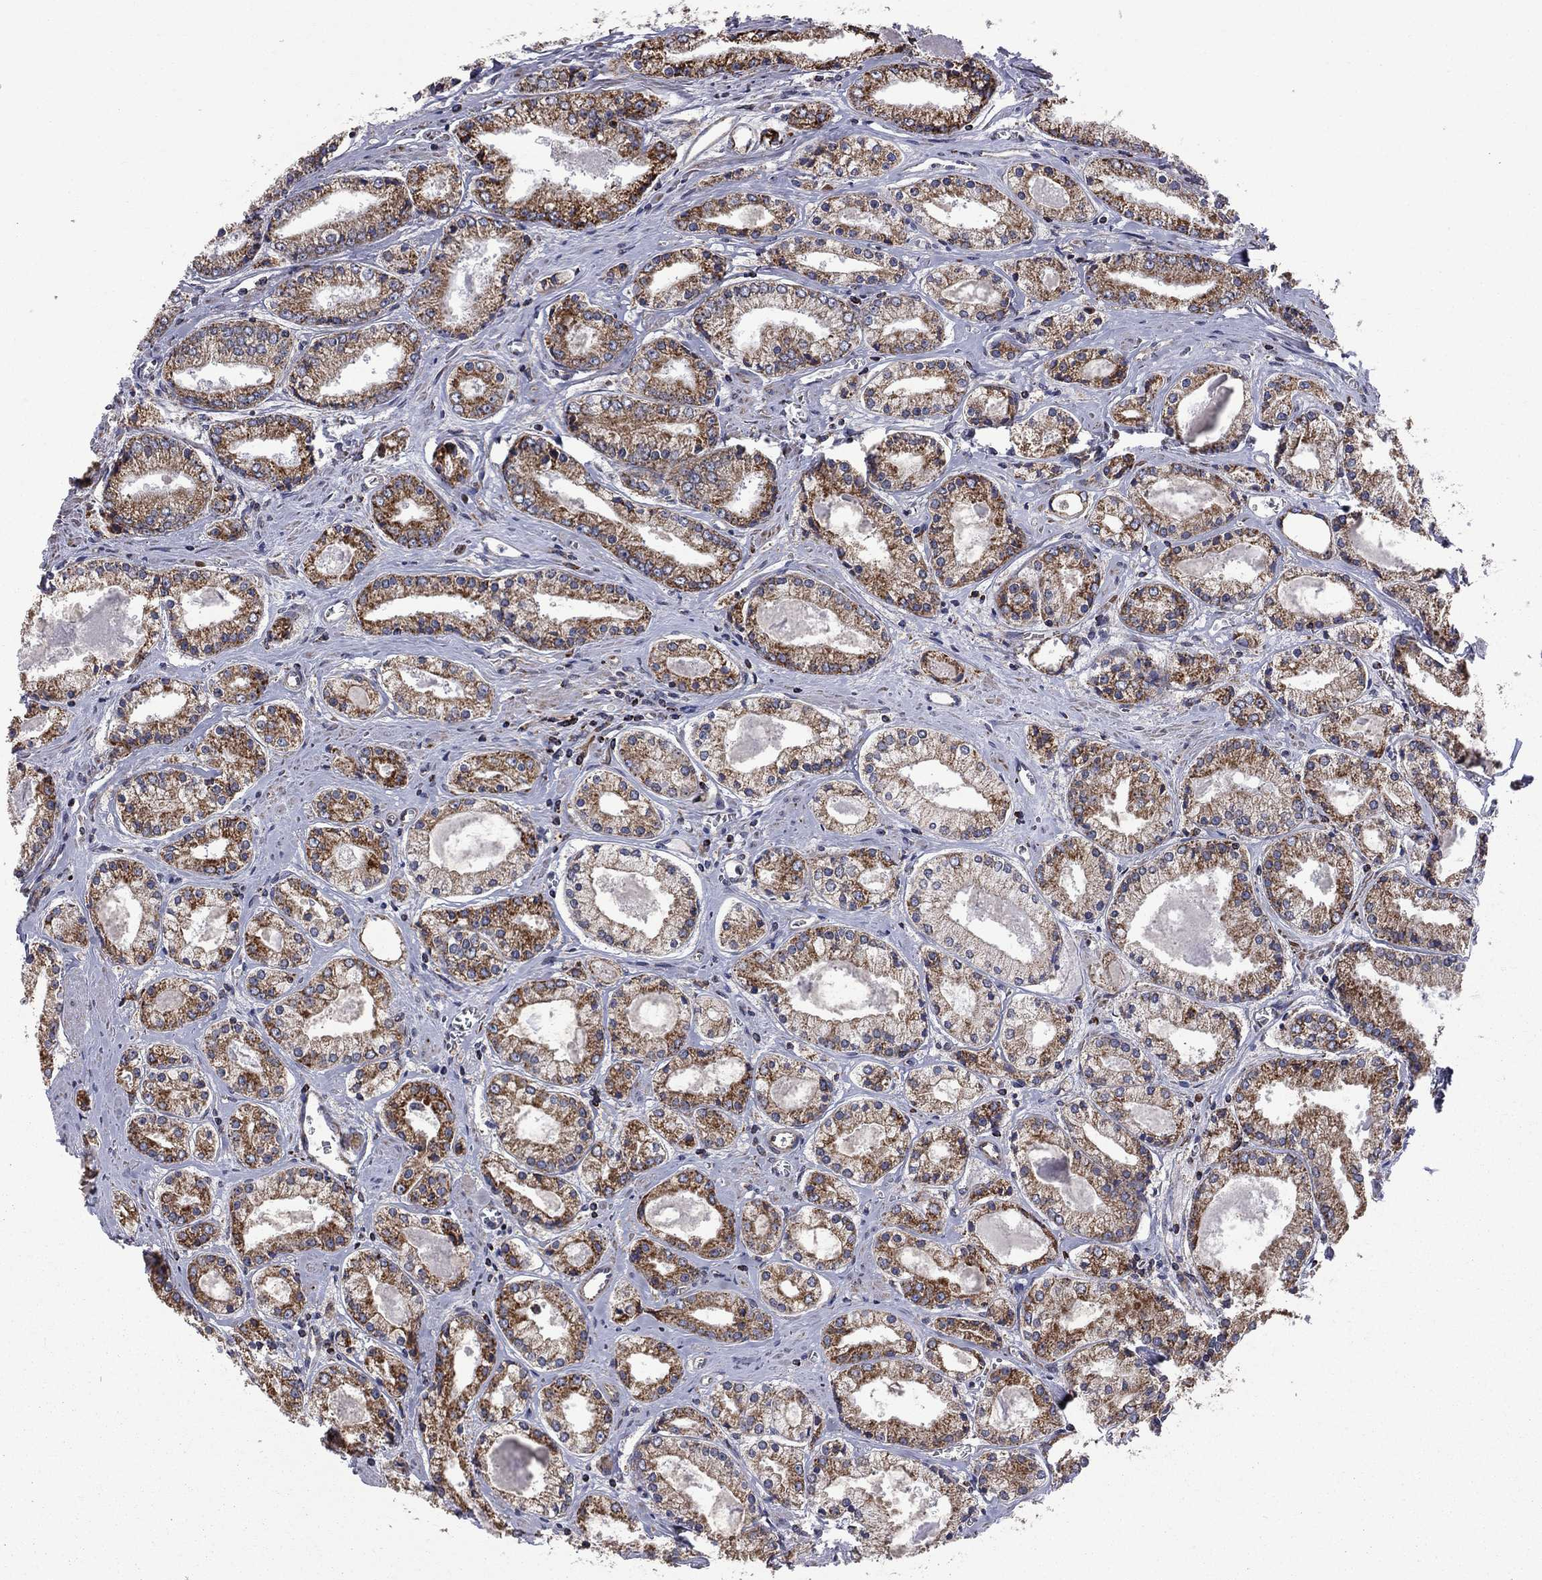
{"staining": {"intensity": "strong", "quantity": "25%-75%", "location": "cytoplasmic/membranous"}, "tissue": "prostate cancer", "cell_type": "Tumor cells", "image_type": "cancer", "snomed": [{"axis": "morphology", "description": "Adenocarcinoma, NOS"}, {"axis": "topography", "description": "Prostate"}], "caption": "Immunohistochemistry staining of adenocarcinoma (prostate), which demonstrates high levels of strong cytoplasmic/membranous staining in about 25%-75% of tumor cells indicating strong cytoplasmic/membranous protein staining. The staining was performed using DAB (brown) for protein detection and nuclei were counterstained in hematoxylin (blue).", "gene": "CLPTM1", "patient": {"sex": "male", "age": 72}}